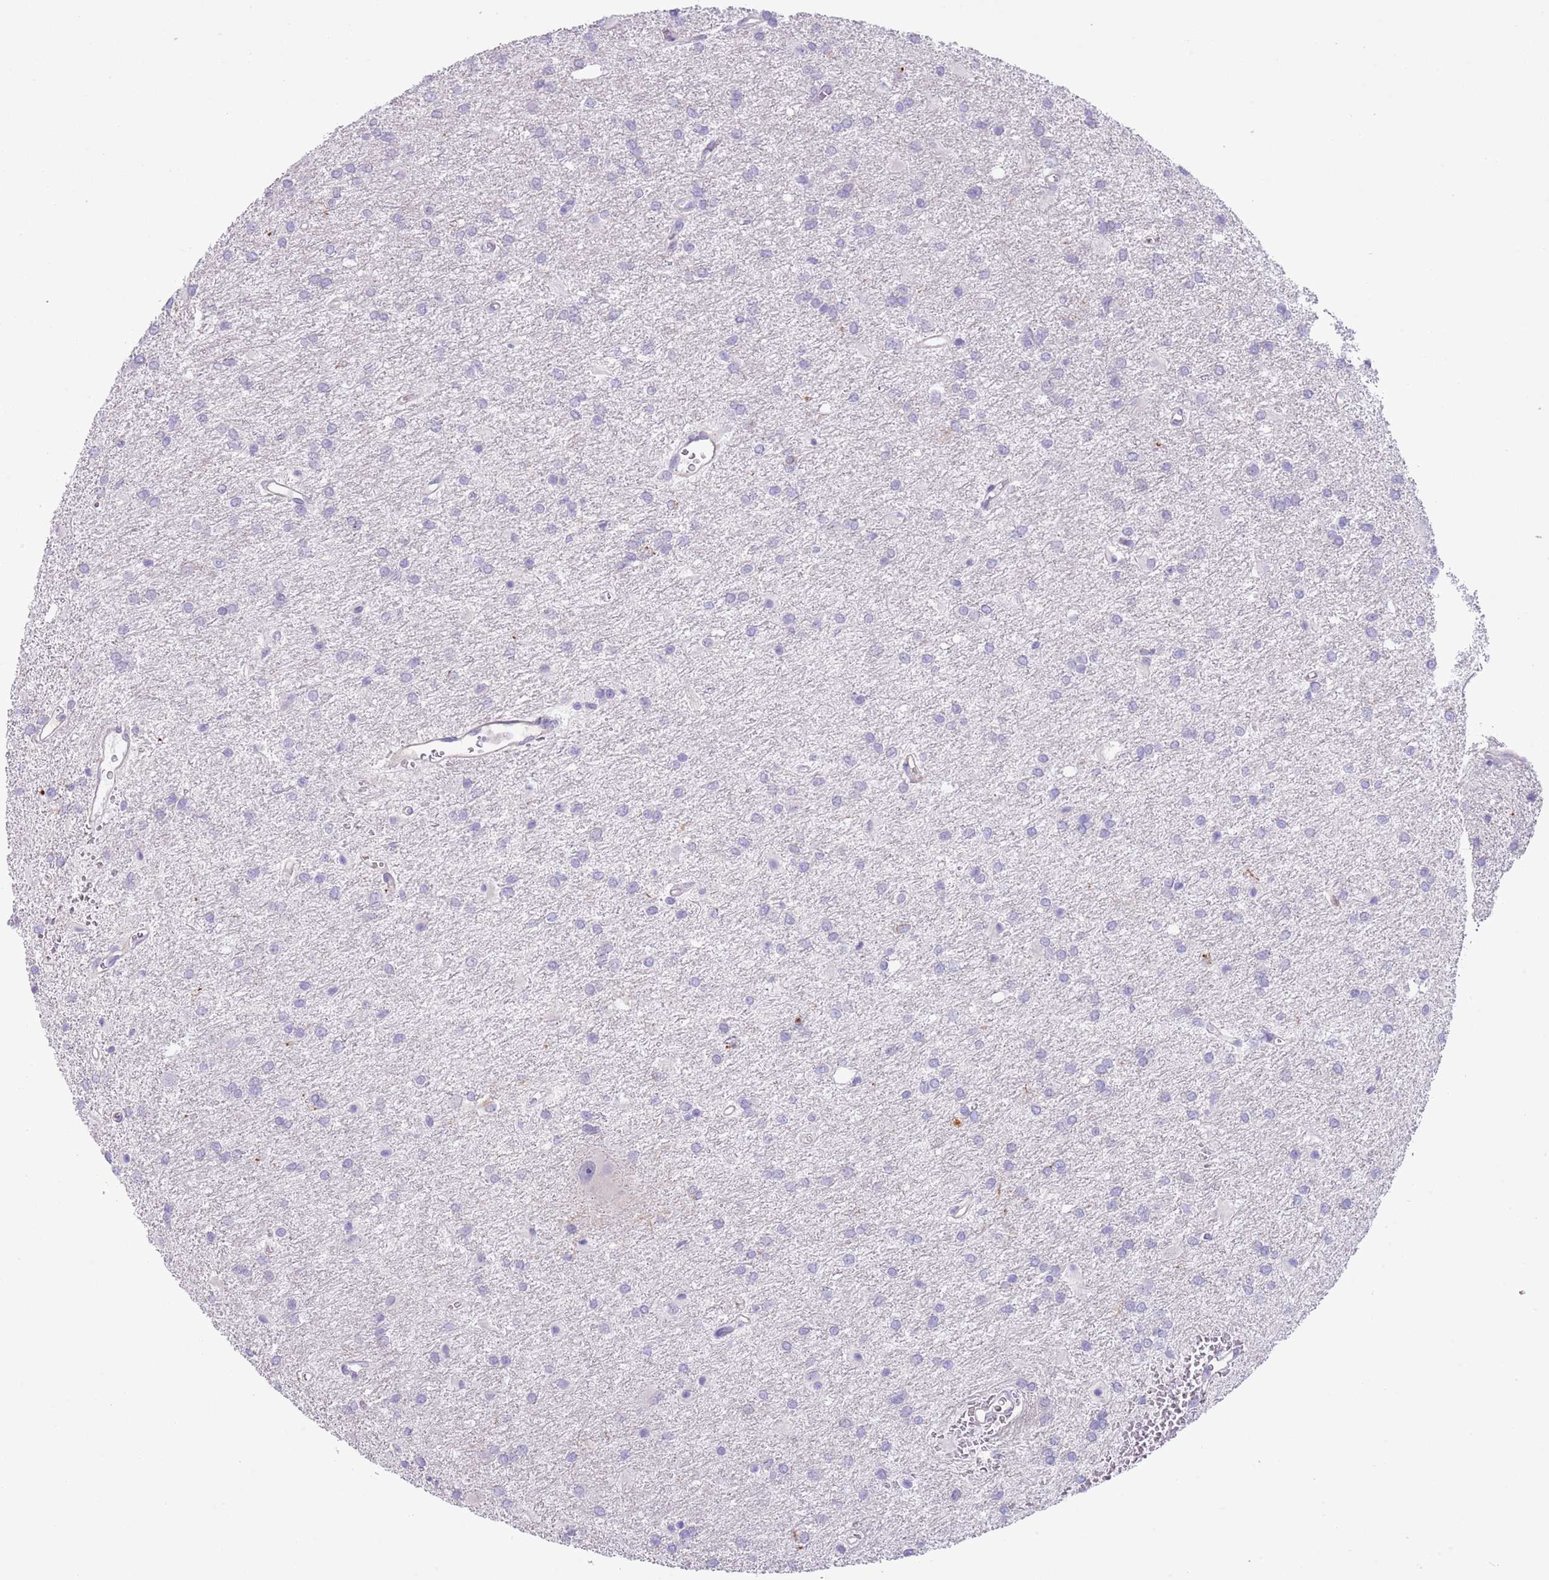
{"staining": {"intensity": "negative", "quantity": "none", "location": "none"}, "tissue": "glioma", "cell_type": "Tumor cells", "image_type": "cancer", "snomed": [{"axis": "morphology", "description": "Glioma, malignant, High grade"}, {"axis": "topography", "description": "Brain"}], "caption": "Image shows no protein positivity in tumor cells of malignant glioma (high-grade) tissue.", "gene": "TSGA13", "patient": {"sex": "female", "age": 50}}